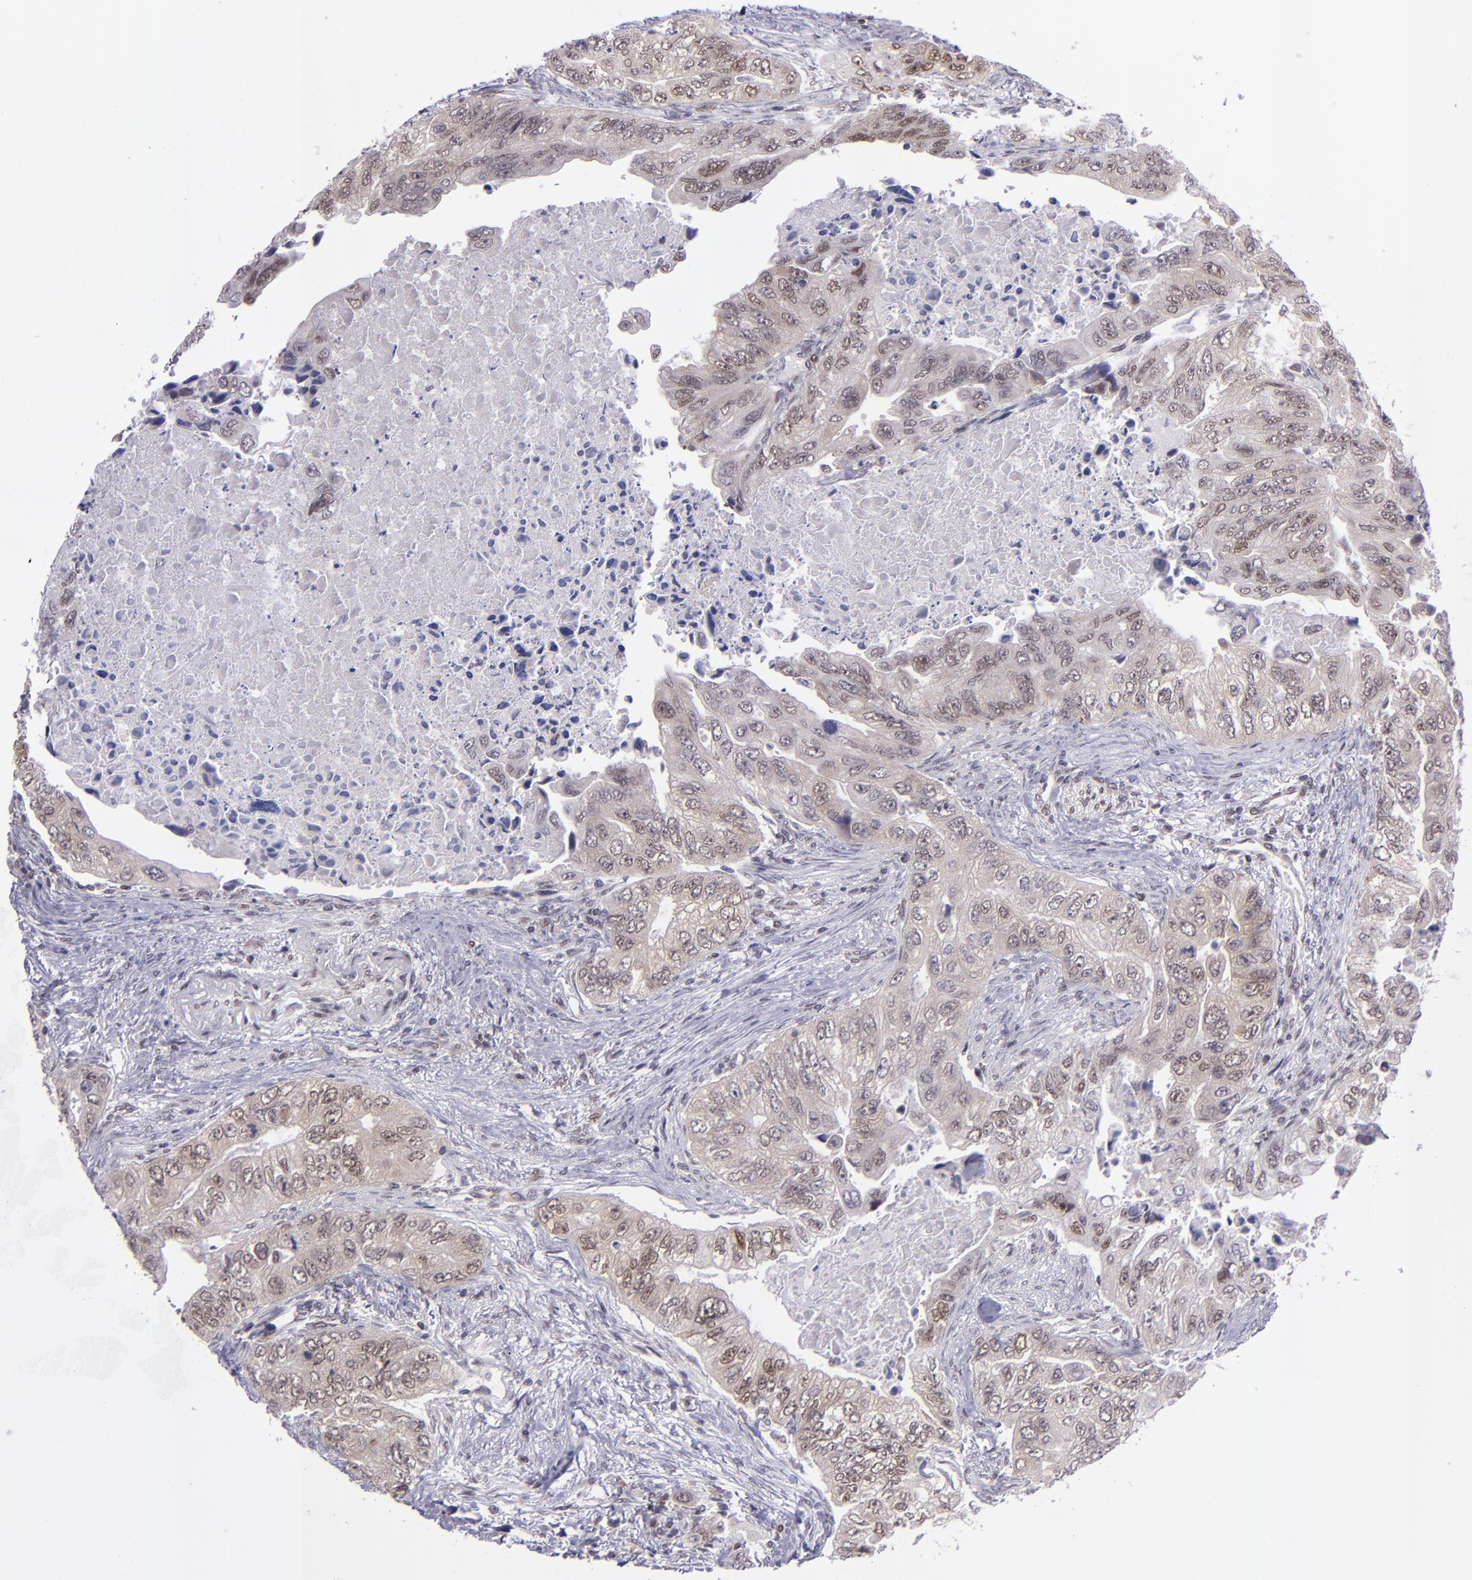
{"staining": {"intensity": "weak", "quantity": ">75%", "location": "cytoplasmic/membranous,nuclear"}, "tissue": "colorectal cancer", "cell_type": "Tumor cells", "image_type": "cancer", "snomed": [{"axis": "morphology", "description": "Adenocarcinoma, NOS"}, {"axis": "topography", "description": "Colon"}], "caption": "There is low levels of weak cytoplasmic/membranous and nuclear positivity in tumor cells of colorectal cancer, as demonstrated by immunohistochemical staining (brown color).", "gene": "BAG1", "patient": {"sex": "female", "age": 11}}